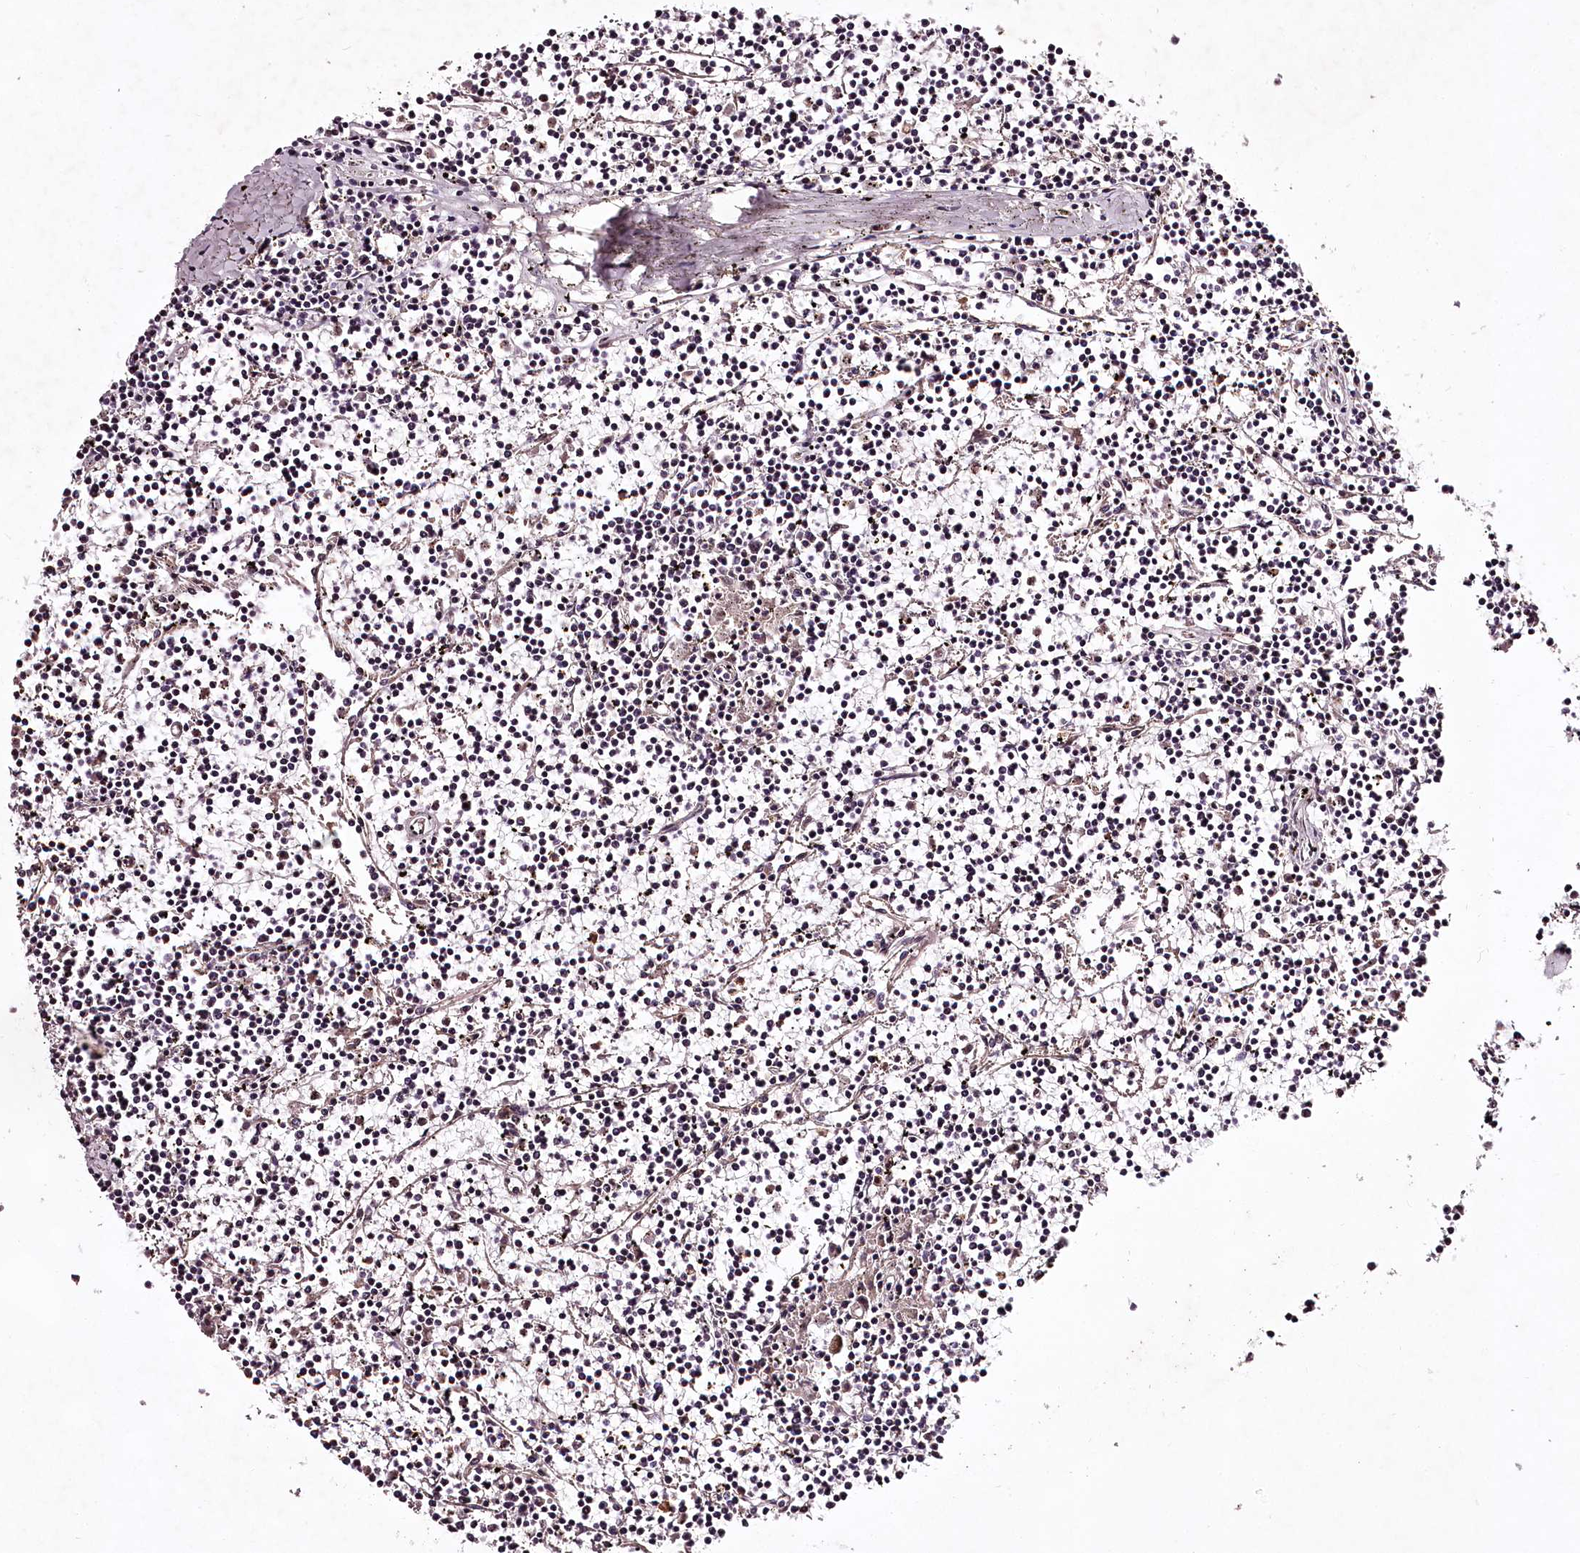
{"staining": {"intensity": "negative", "quantity": "none", "location": "none"}, "tissue": "lymphoma", "cell_type": "Tumor cells", "image_type": "cancer", "snomed": [{"axis": "morphology", "description": "Malignant lymphoma, non-Hodgkin's type, Low grade"}, {"axis": "topography", "description": "Spleen"}], "caption": "Tumor cells show no significant staining in lymphoma.", "gene": "MAML3", "patient": {"sex": "female", "age": 19}}